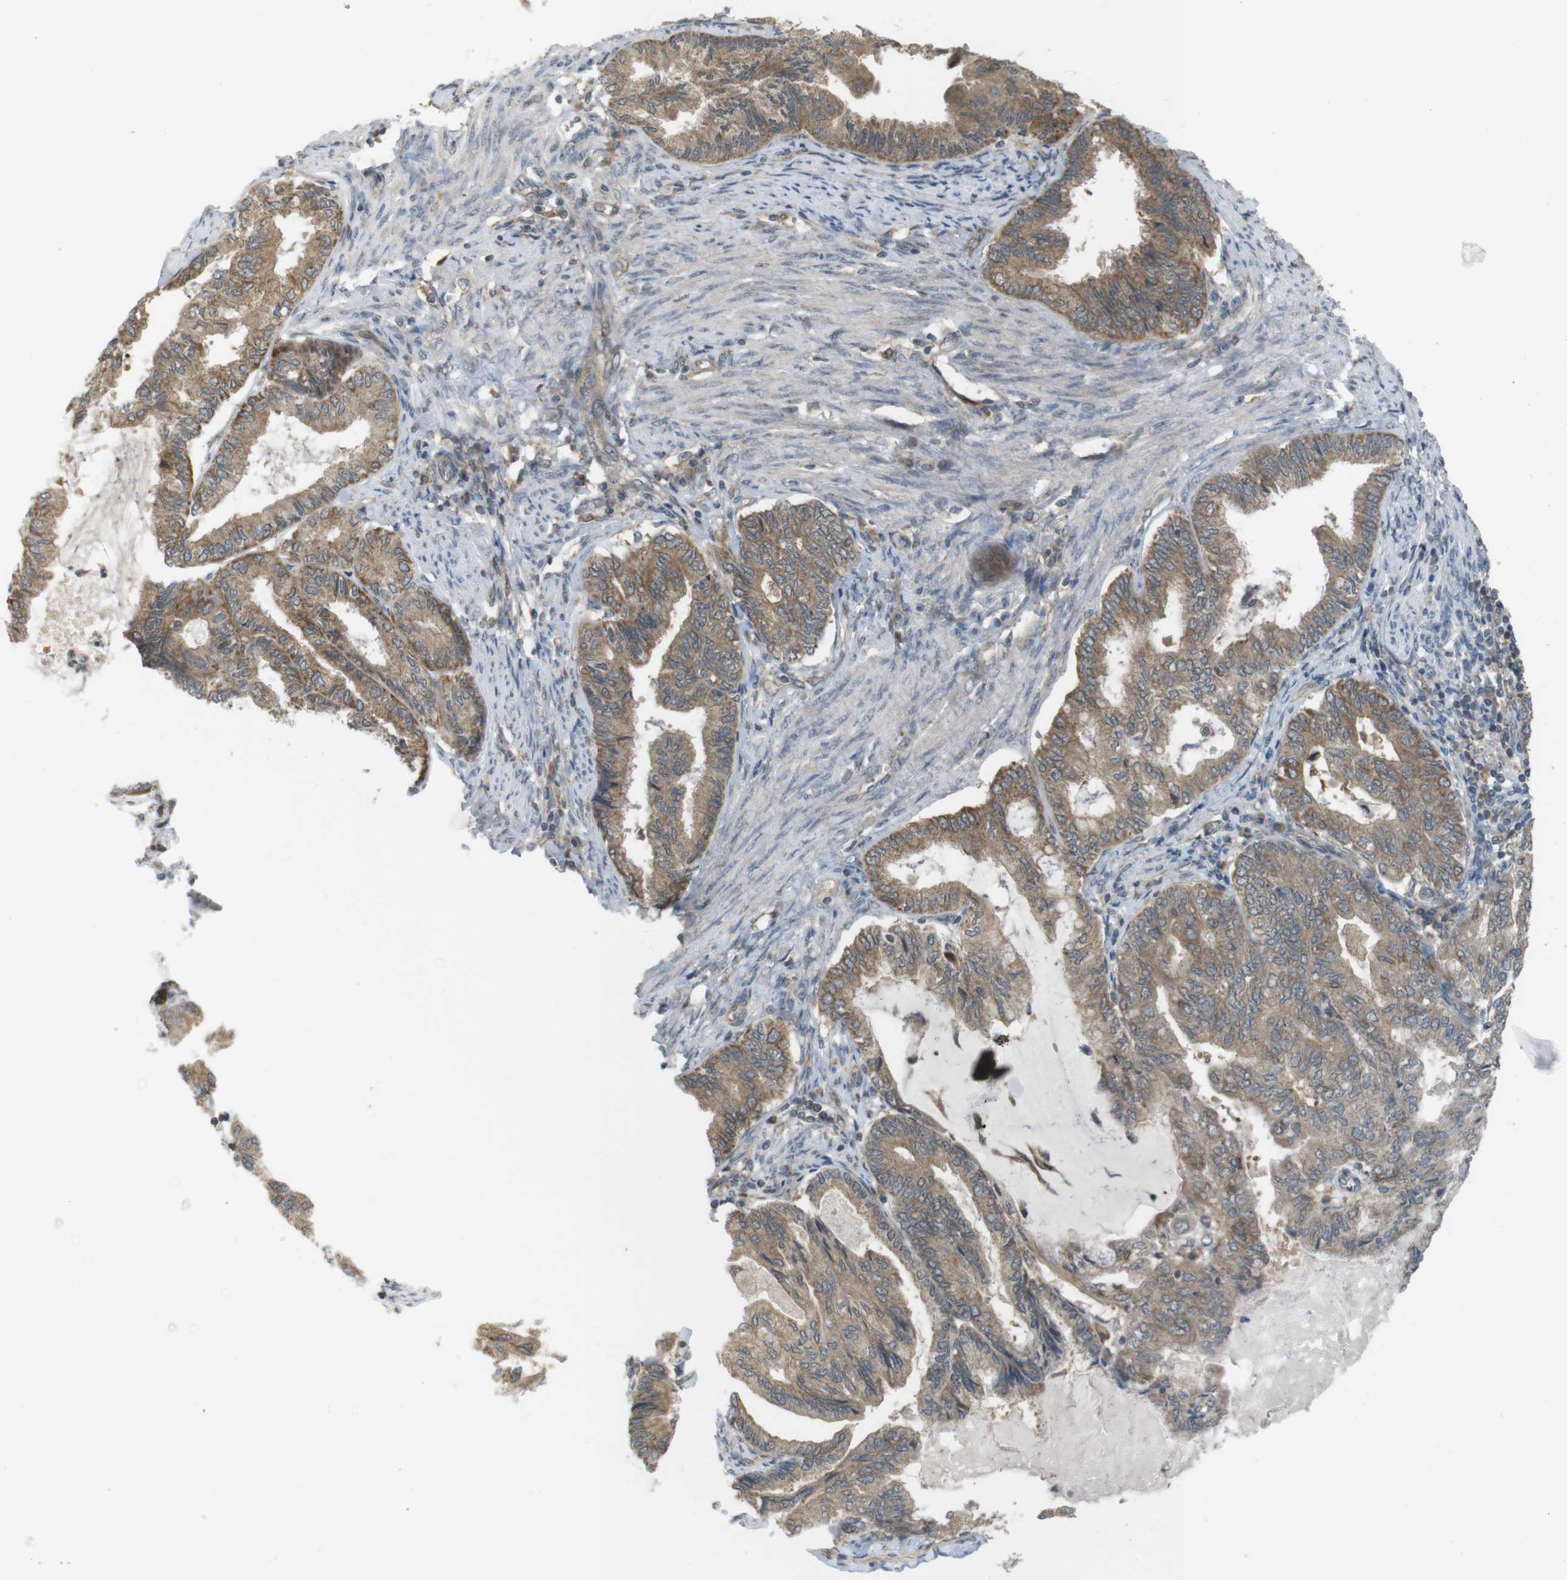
{"staining": {"intensity": "moderate", "quantity": ">75%", "location": "cytoplasmic/membranous"}, "tissue": "endometrial cancer", "cell_type": "Tumor cells", "image_type": "cancer", "snomed": [{"axis": "morphology", "description": "Adenocarcinoma, NOS"}, {"axis": "topography", "description": "Endometrium"}], "caption": "Endometrial cancer (adenocarcinoma) stained for a protein (brown) demonstrates moderate cytoplasmic/membranous positive staining in about >75% of tumor cells.", "gene": "RNF130", "patient": {"sex": "female", "age": 86}}